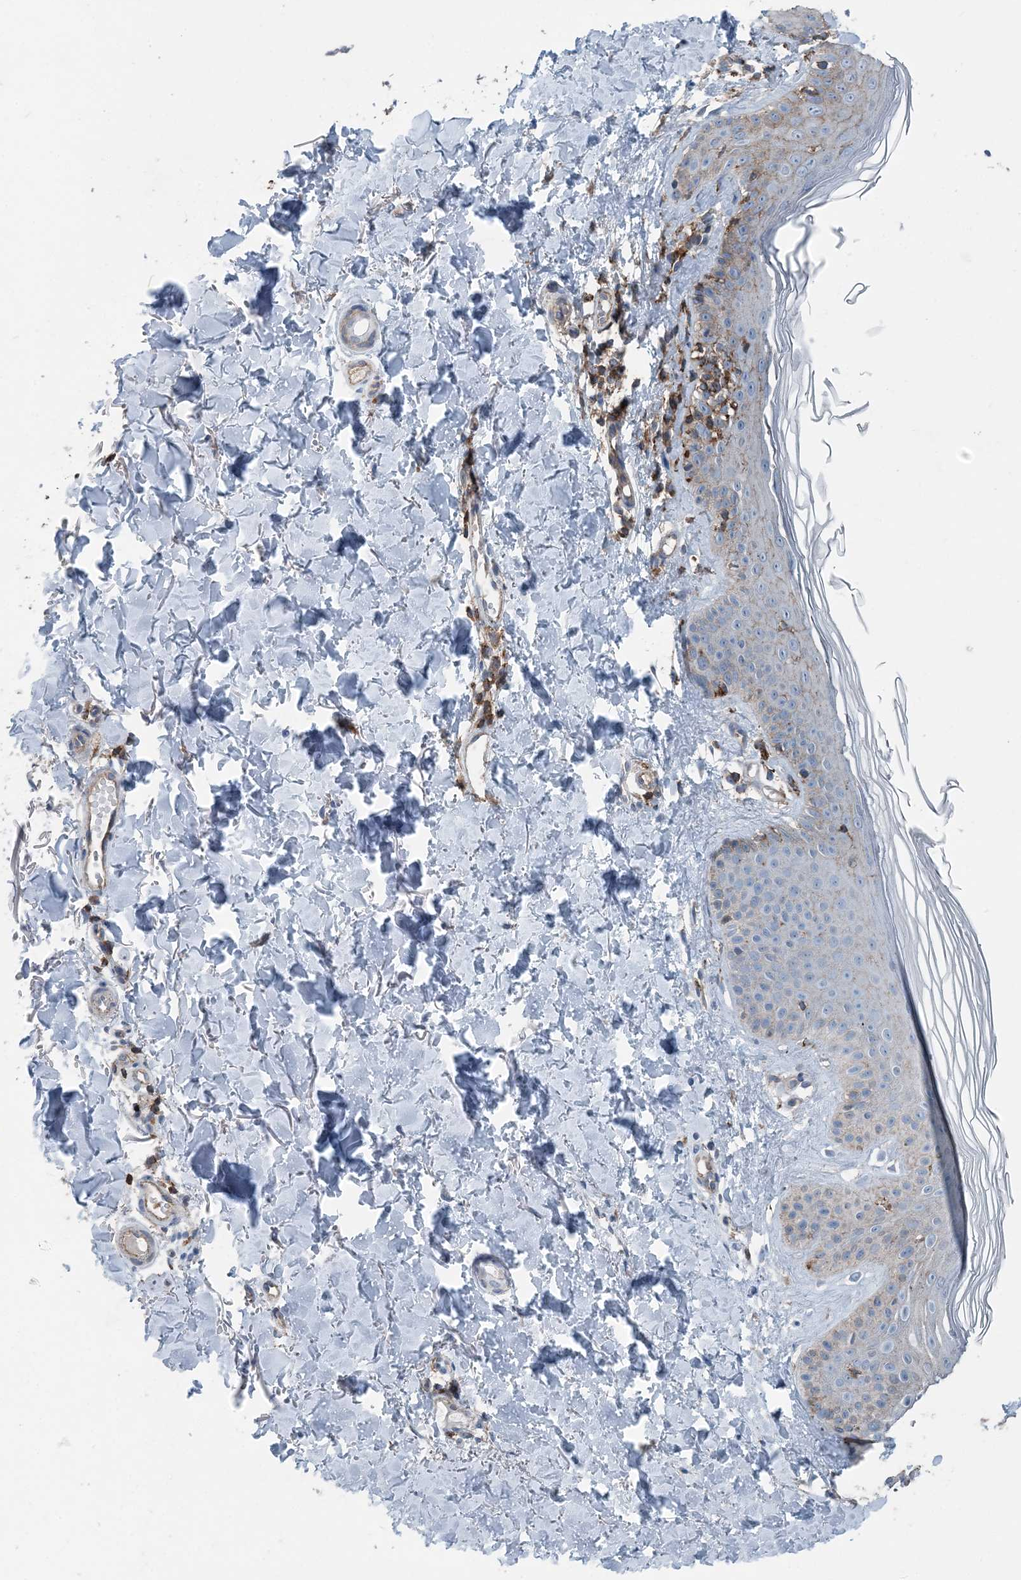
{"staining": {"intensity": "negative", "quantity": "none", "location": "none"}, "tissue": "skin", "cell_type": "Fibroblasts", "image_type": "normal", "snomed": [{"axis": "morphology", "description": "Normal tissue, NOS"}, {"axis": "topography", "description": "Skin"}], "caption": "Immunohistochemistry micrograph of benign skin stained for a protein (brown), which reveals no positivity in fibroblasts.", "gene": "CFL1", "patient": {"sex": "male", "age": 52}}